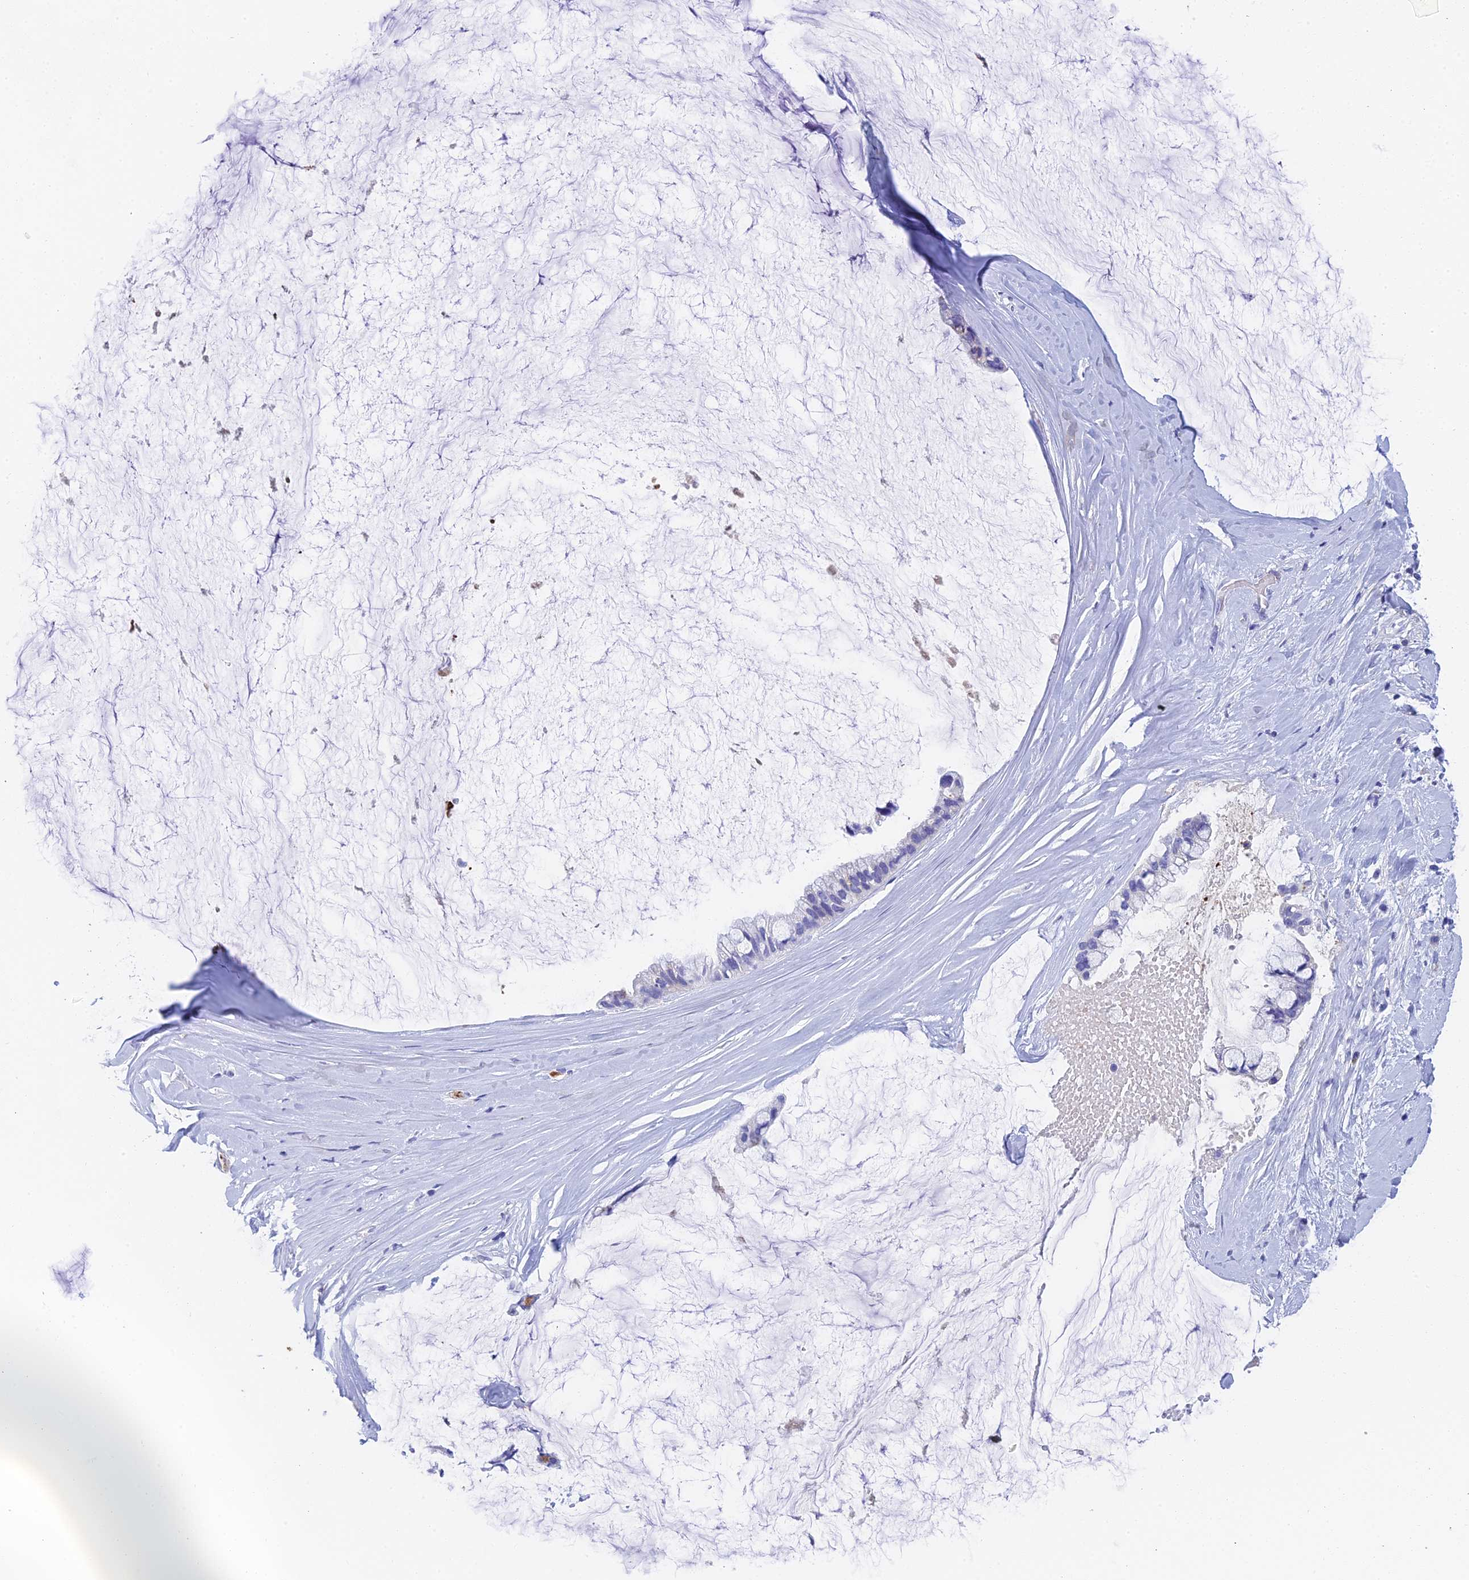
{"staining": {"intensity": "negative", "quantity": "none", "location": "none"}, "tissue": "ovarian cancer", "cell_type": "Tumor cells", "image_type": "cancer", "snomed": [{"axis": "morphology", "description": "Cystadenocarcinoma, mucinous, NOS"}, {"axis": "topography", "description": "Ovary"}], "caption": "Tumor cells show no significant expression in ovarian mucinous cystadenocarcinoma.", "gene": "ADAMTS13", "patient": {"sex": "female", "age": 39}}